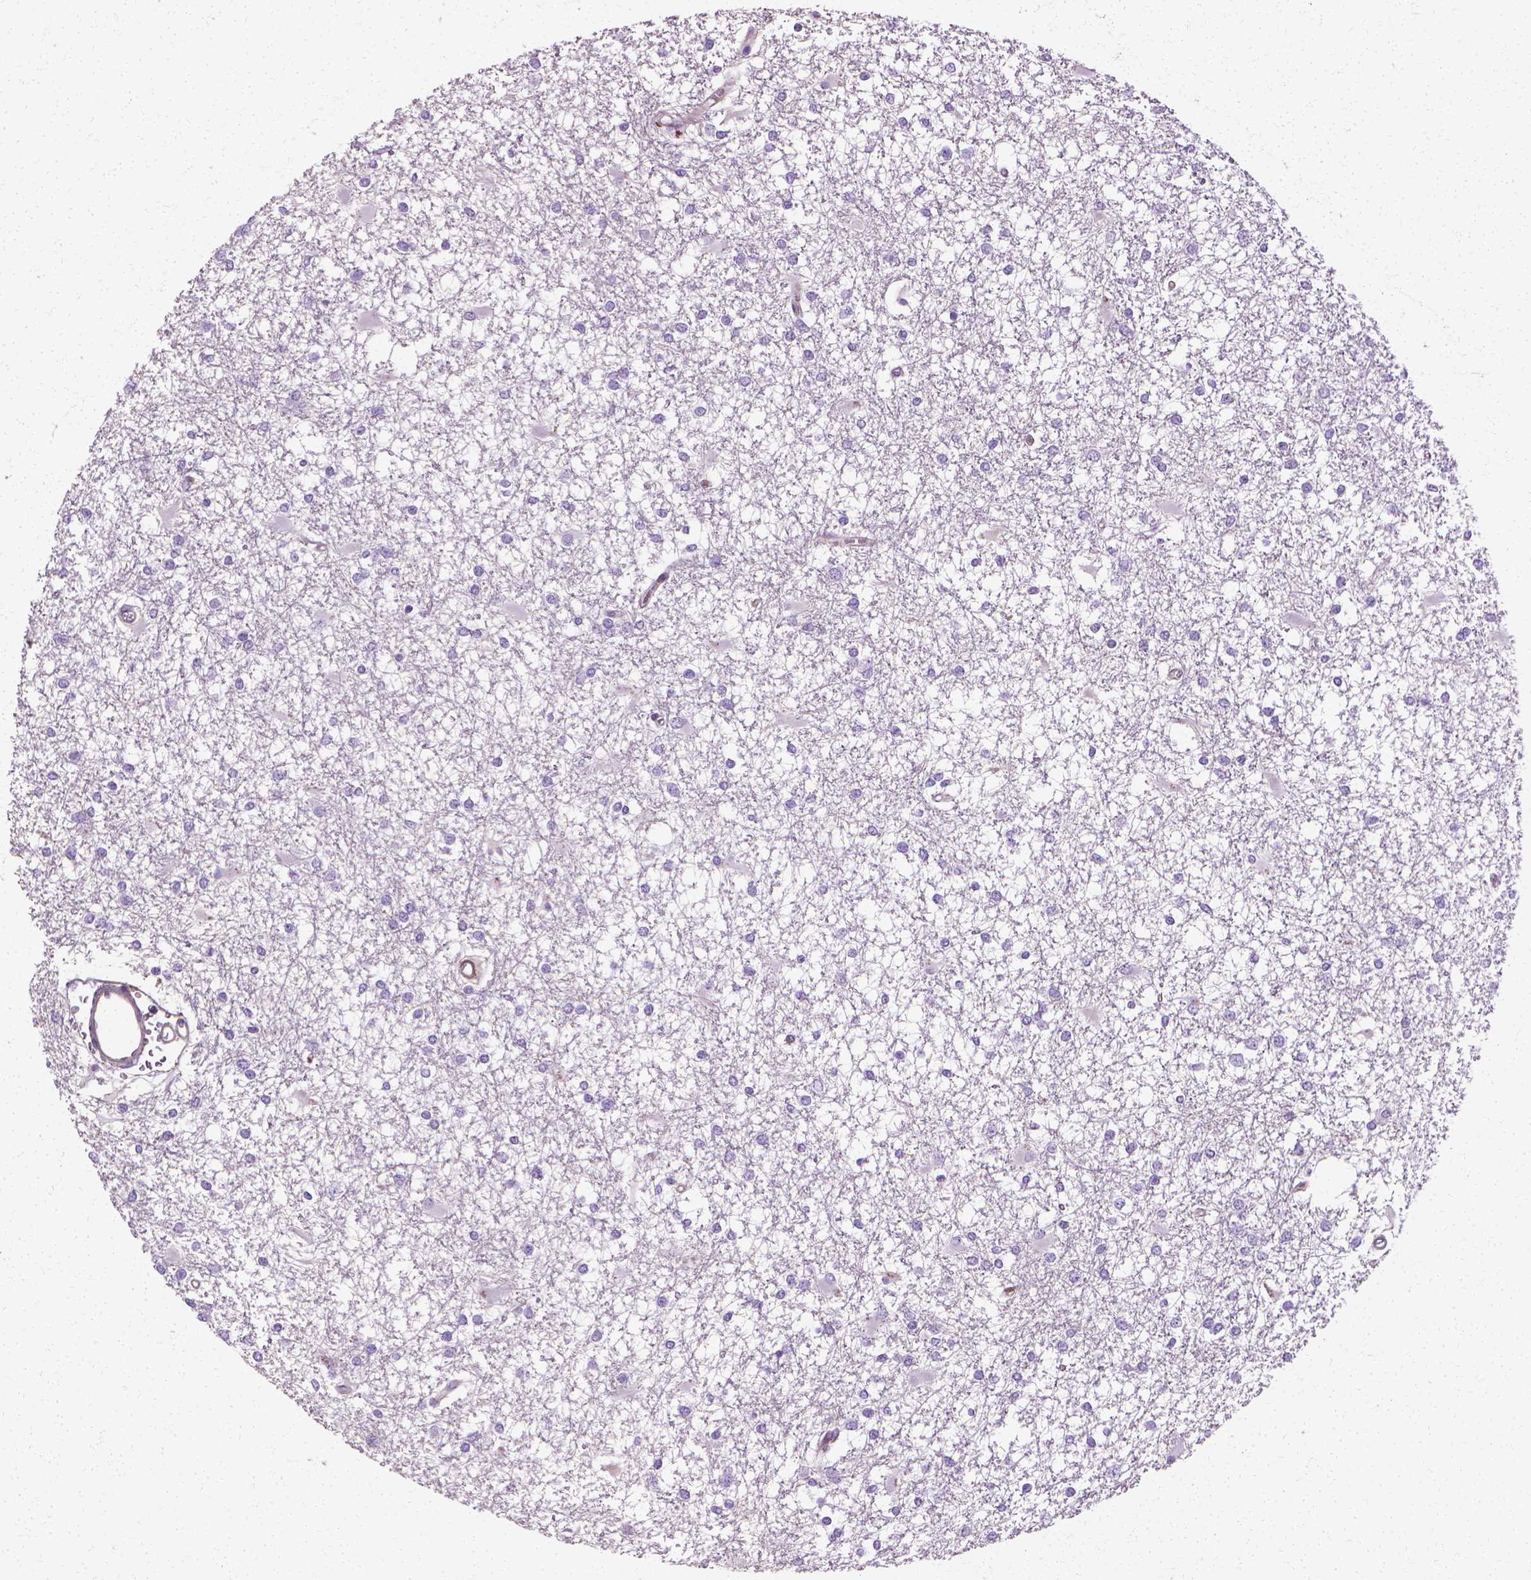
{"staining": {"intensity": "negative", "quantity": "none", "location": "none"}, "tissue": "glioma", "cell_type": "Tumor cells", "image_type": "cancer", "snomed": [{"axis": "morphology", "description": "Glioma, malignant, High grade"}, {"axis": "topography", "description": "Cerebral cortex"}], "caption": "Immunohistochemical staining of glioma demonstrates no significant staining in tumor cells.", "gene": "CFAP157", "patient": {"sex": "male", "age": 79}}